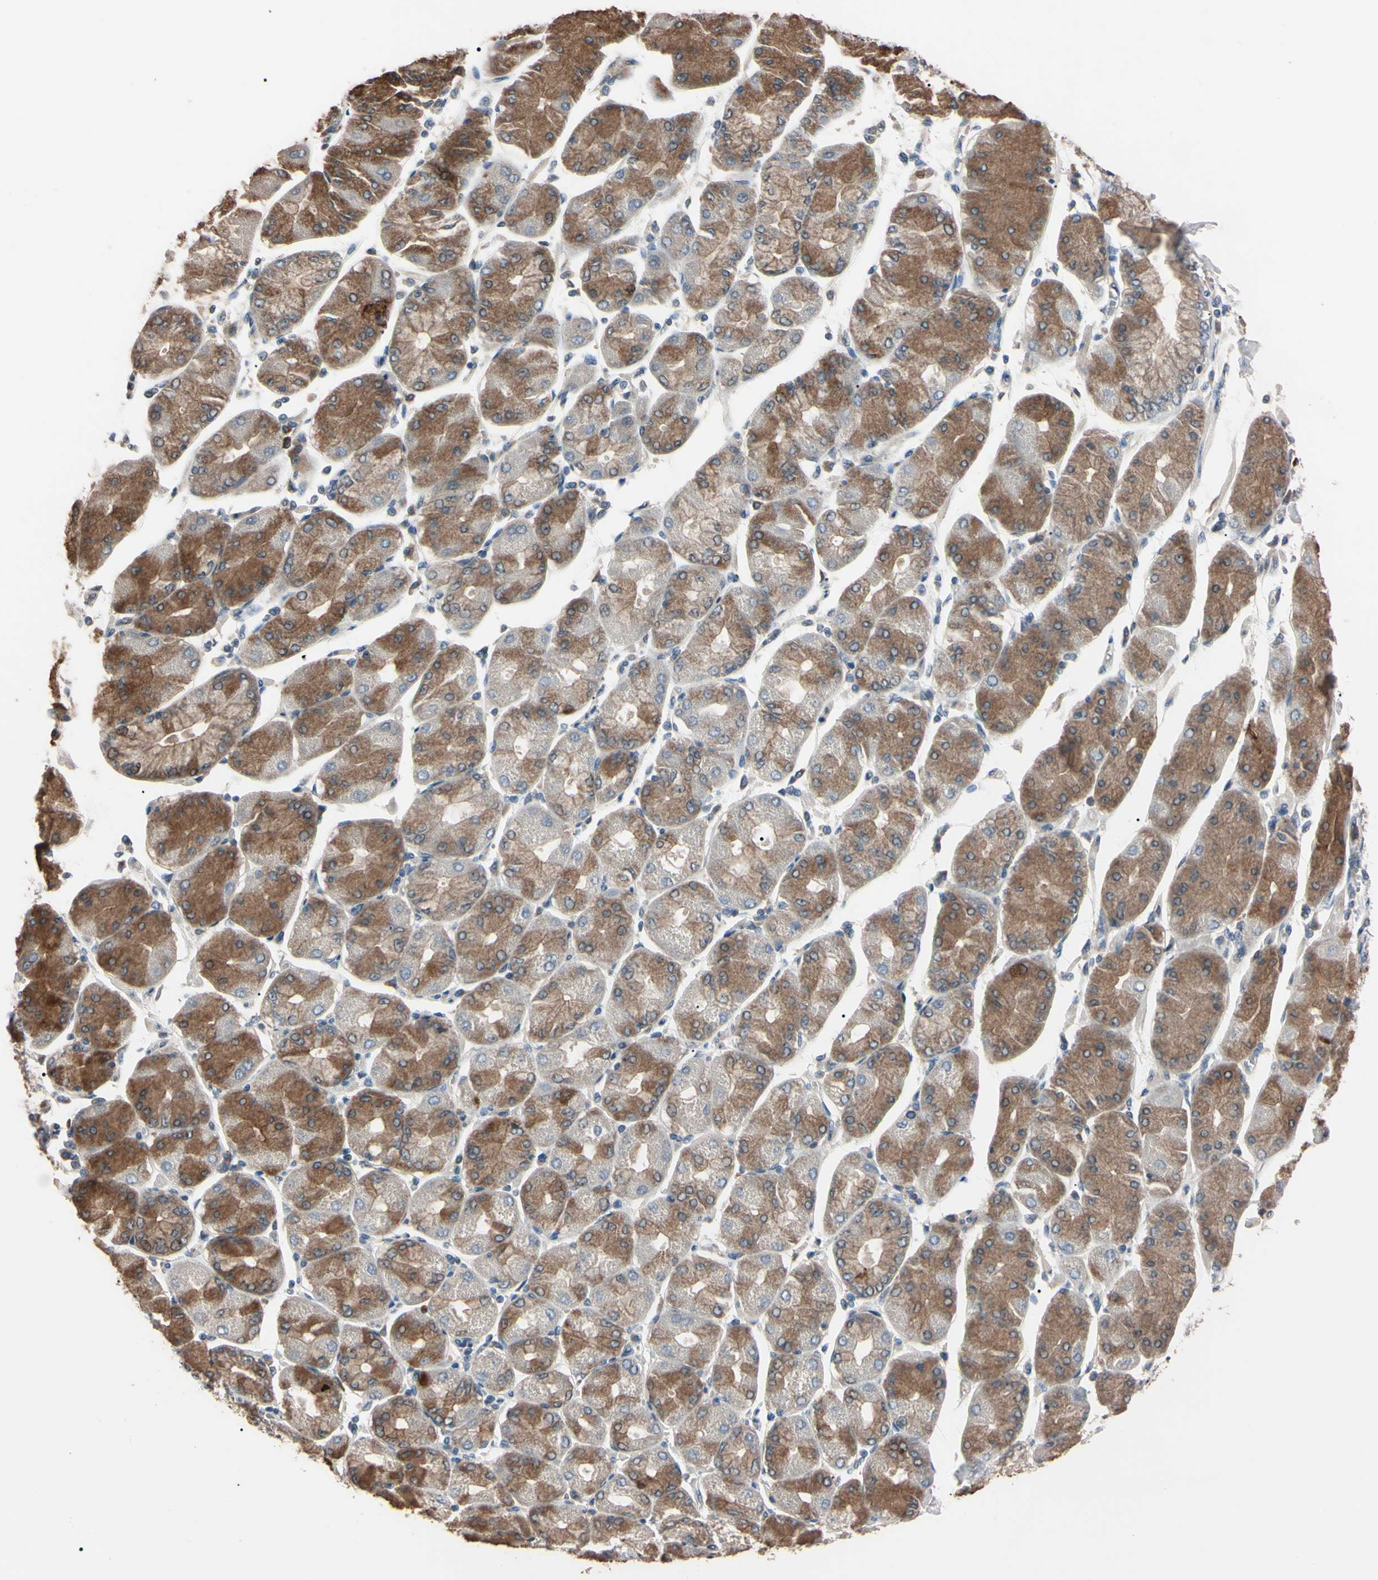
{"staining": {"intensity": "moderate", "quantity": ">75%", "location": "cytoplasmic/membranous"}, "tissue": "stomach cancer", "cell_type": "Tumor cells", "image_type": "cancer", "snomed": [{"axis": "morphology", "description": "Normal tissue, NOS"}, {"axis": "morphology", "description": "Adenocarcinoma, NOS"}, {"axis": "topography", "description": "Stomach, upper"}, {"axis": "topography", "description": "Stomach"}], "caption": "The histopathology image reveals staining of stomach cancer, revealing moderate cytoplasmic/membranous protein staining (brown color) within tumor cells.", "gene": "TRAF5", "patient": {"sex": "male", "age": 59}}